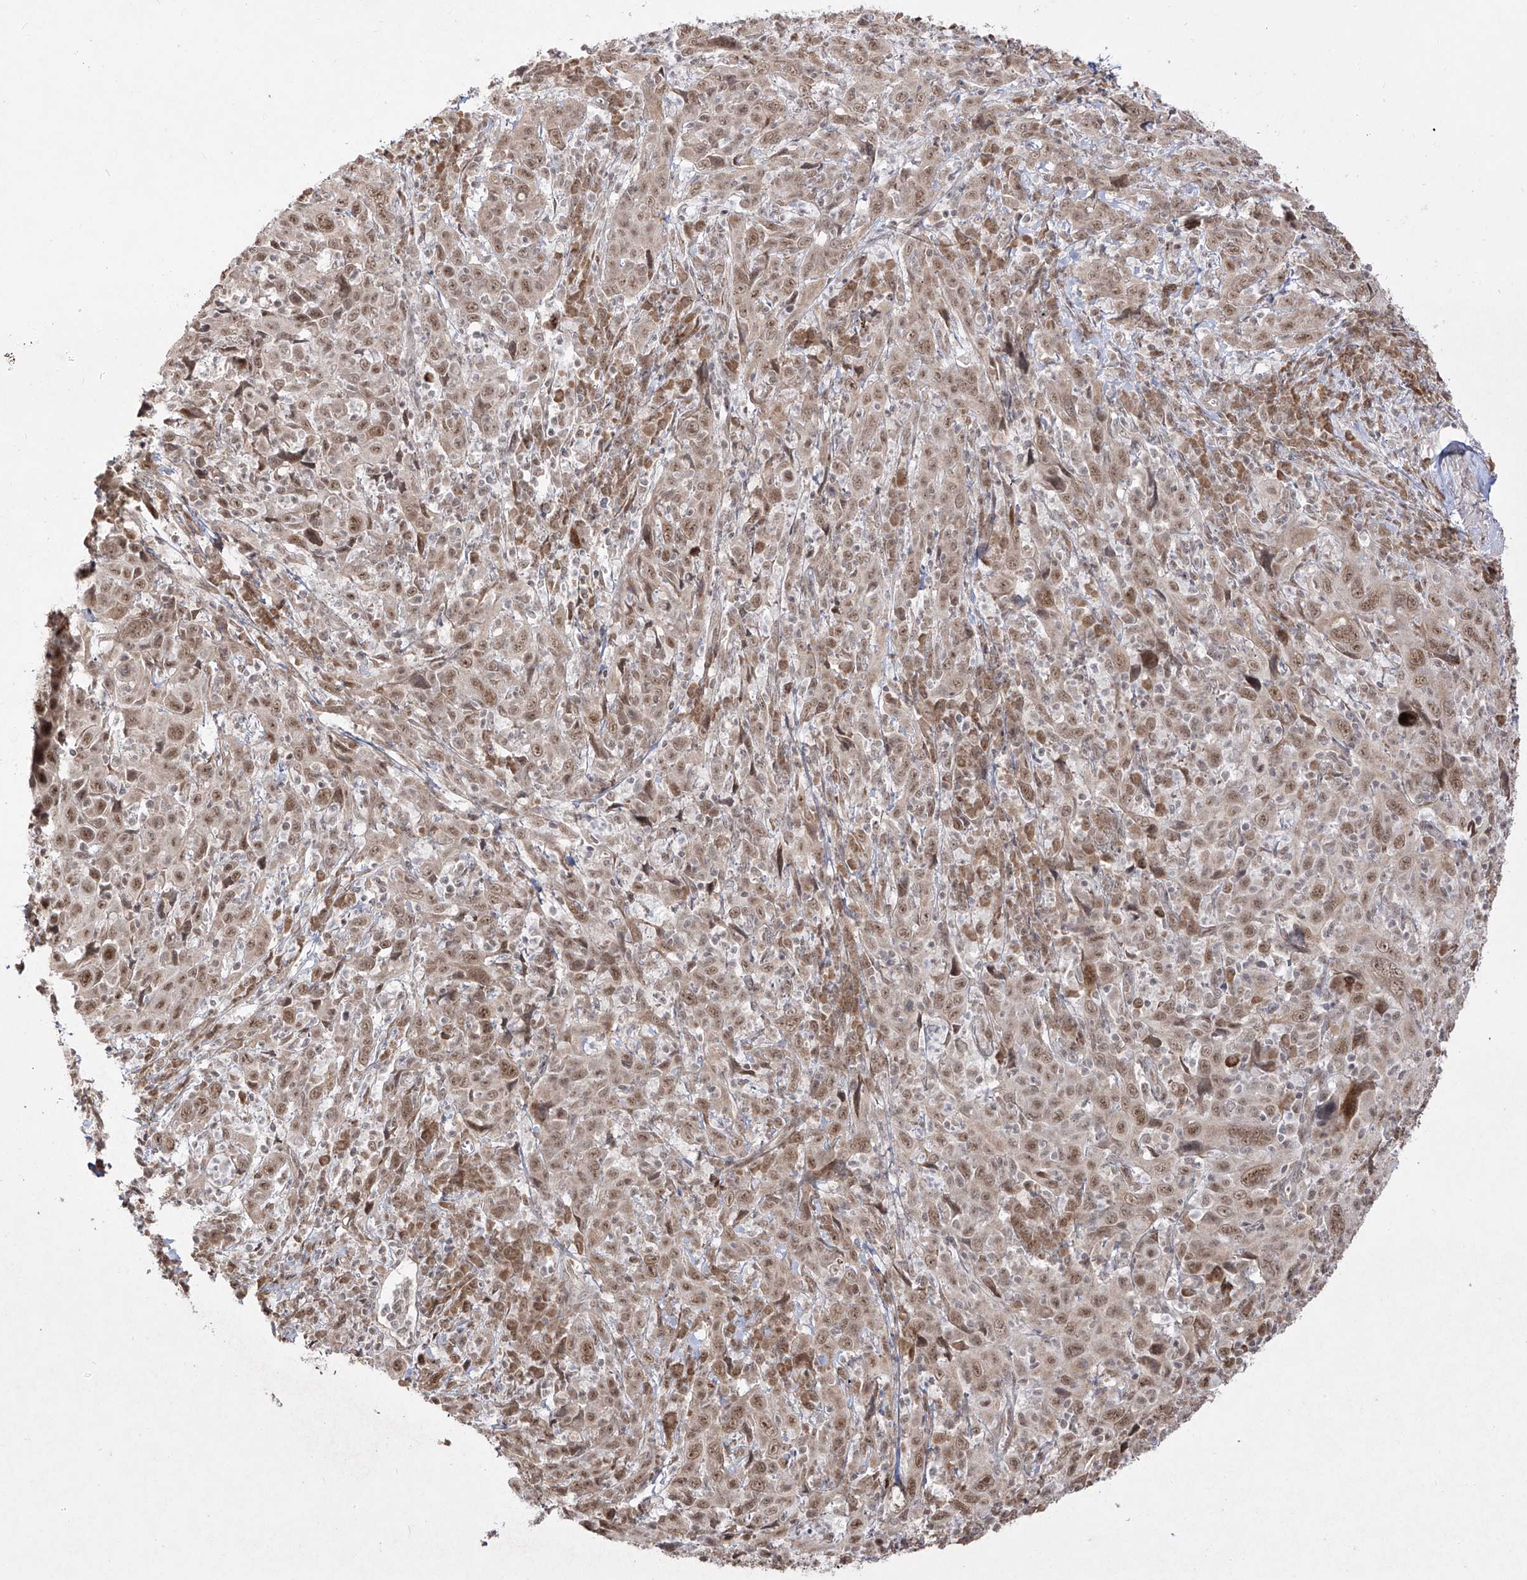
{"staining": {"intensity": "moderate", "quantity": ">75%", "location": "nuclear"}, "tissue": "cervical cancer", "cell_type": "Tumor cells", "image_type": "cancer", "snomed": [{"axis": "morphology", "description": "Squamous cell carcinoma, NOS"}, {"axis": "topography", "description": "Cervix"}], "caption": "Immunohistochemistry (DAB (3,3'-diaminobenzidine)) staining of cervical cancer displays moderate nuclear protein expression in approximately >75% of tumor cells.", "gene": "SNRNP27", "patient": {"sex": "female", "age": 46}}